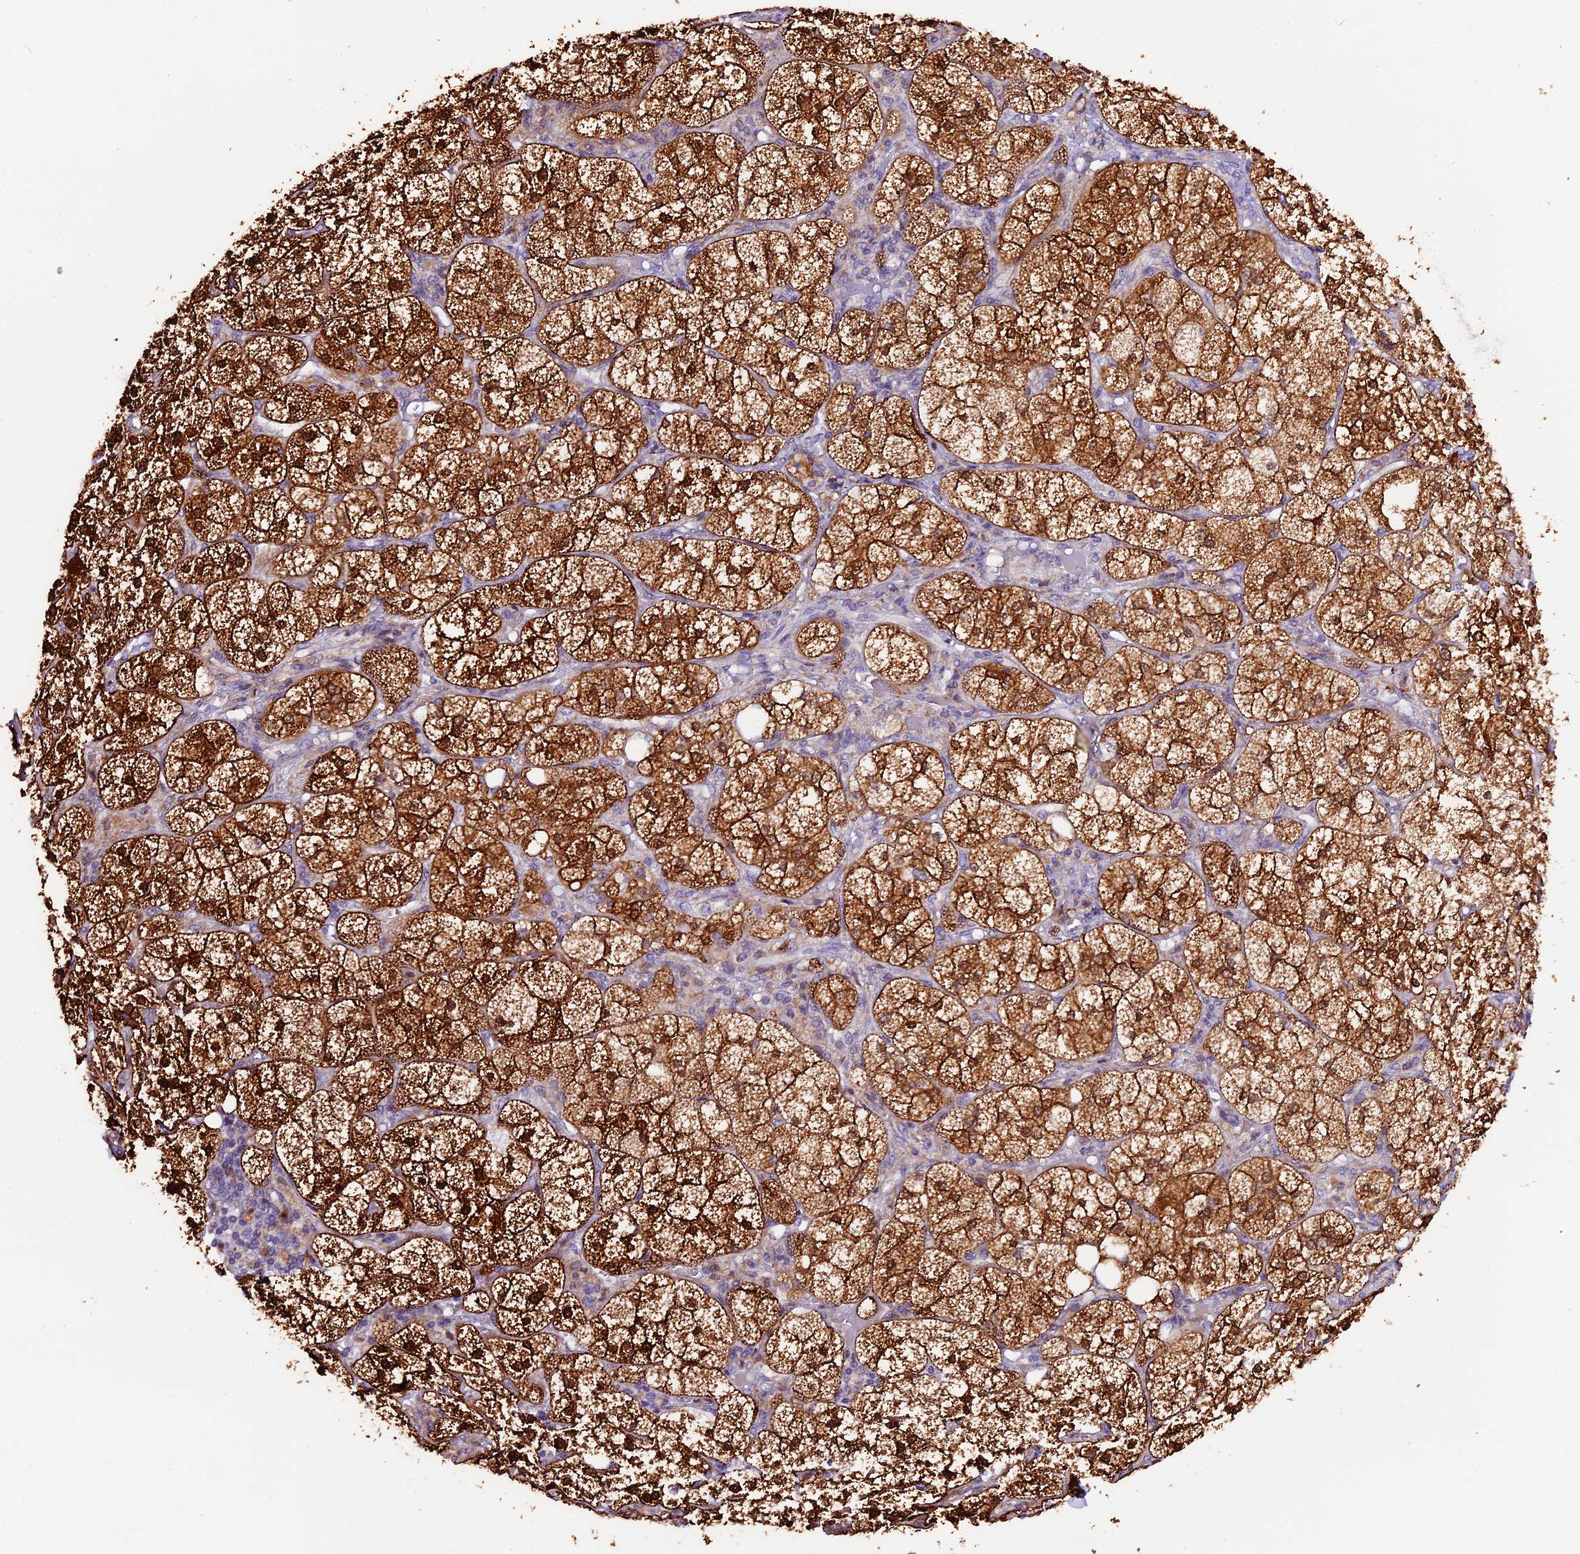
{"staining": {"intensity": "strong", "quantity": ">75%", "location": "cytoplasmic/membranous,nuclear"}, "tissue": "adrenal gland", "cell_type": "Glandular cells", "image_type": "normal", "snomed": [{"axis": "morphology", "description": "Normal tissue, NOS"}, {"axis": "topography", "description": "Adrenal gland"}], "caption": "Protein expression by immunohistochemistry (IHC) demonstrates strong cytoplasmic/membranous,nuclear expression in approximately >75% of glandular cells in unremarkable adrenal gland. (DAB = brown stain, brightfield microscopy at high magnification).", "gene": "DDX28", "patient": {"sex": "female", "age": 61}}